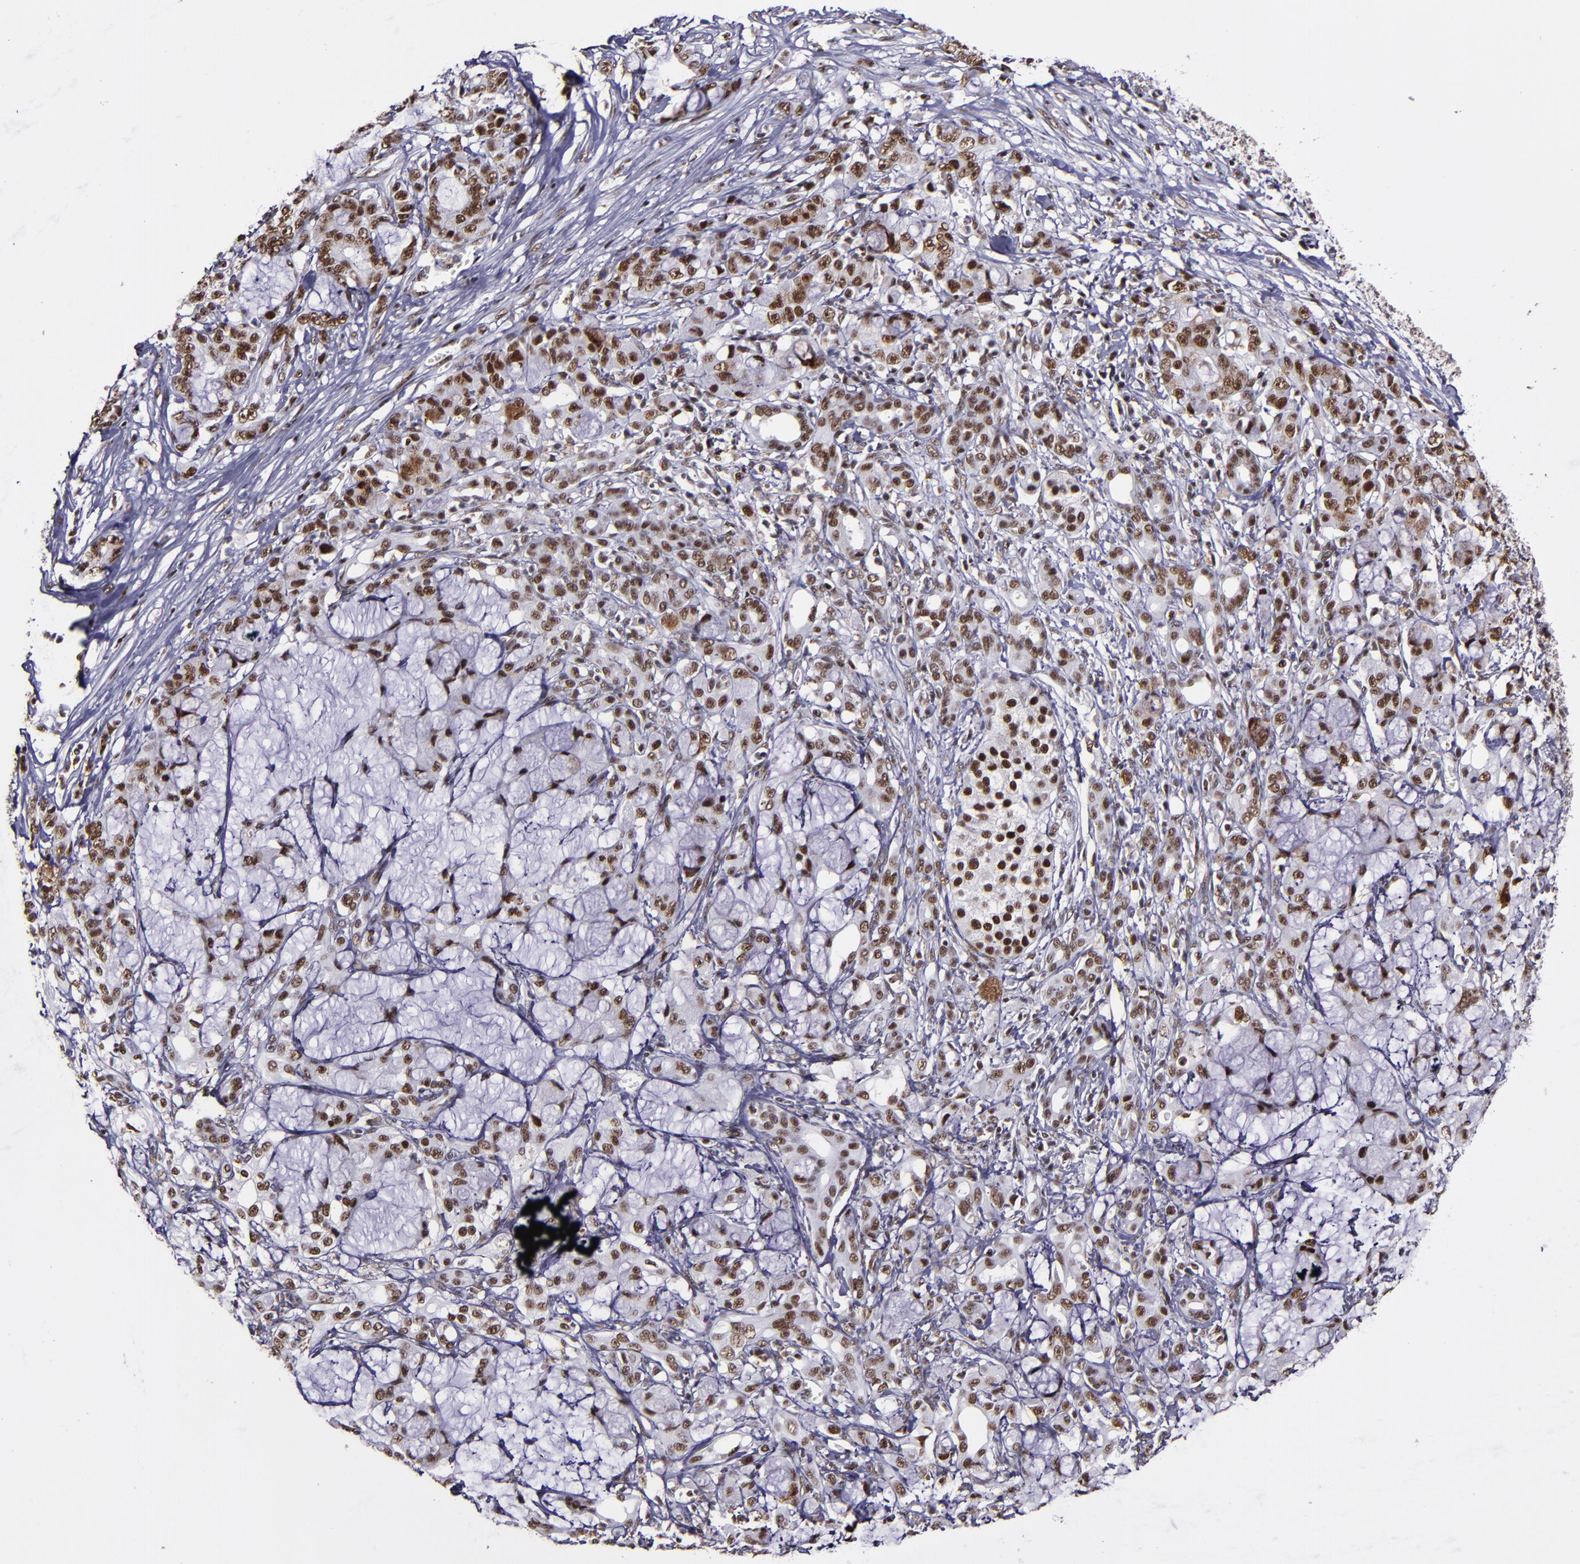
{"staining": {"intensity": "moderate", "quantity": ">75%", "location": "nuclear"}, "tissue": "pancreatic cancer", "cell_type": "Tumor cells", "image_type": "cancer", "snomed": [{"axis": "morphology", "description": "Adenocarcinoma, NOS"}, {"axis": "topography", "description": "Pancreas"}], "caption": "The immunohistochemical stain labels moderate nuclear staining in tumor cells of pancreatic cancer tissue.", "gene": "PPP4R3A", "patient": {"sex": "female", "age": 73}}